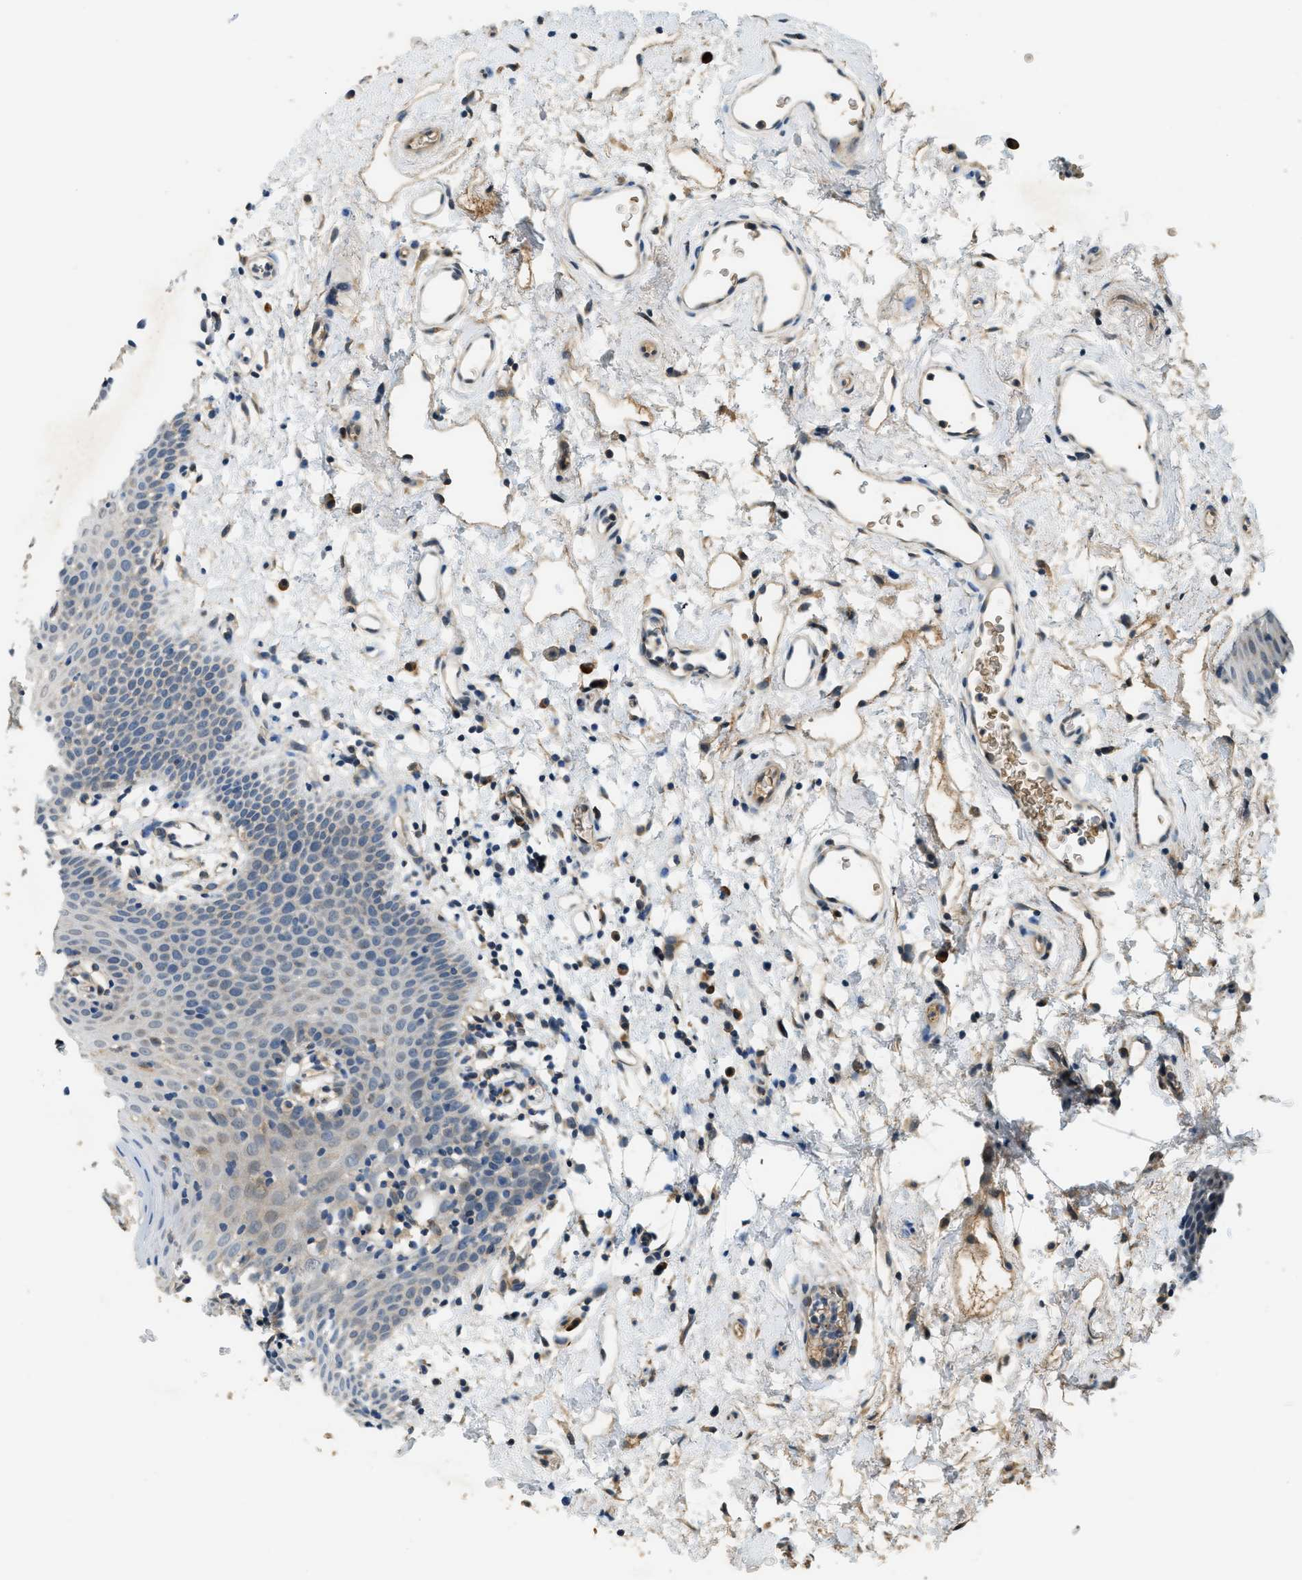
{"staining": {"intensity": "negative", "quantity": "none", "location": "none"}, "tissue": "oral mucosa", "cell_type": "Squamous epithelial cells", "image_type": "normal", "snomed": [{"axis": "morphology", "description": "Normal tissue, NOS"}, {"axis": "topography", "description": "Oral tissue"}], "caption": "DAB immunohistochemical staining of unremarkable oral mucosa displays no significant positivity in squamous epithelial cells.", "gene": "CFLAR", "patient": {"sex": "male", "age": 66}}